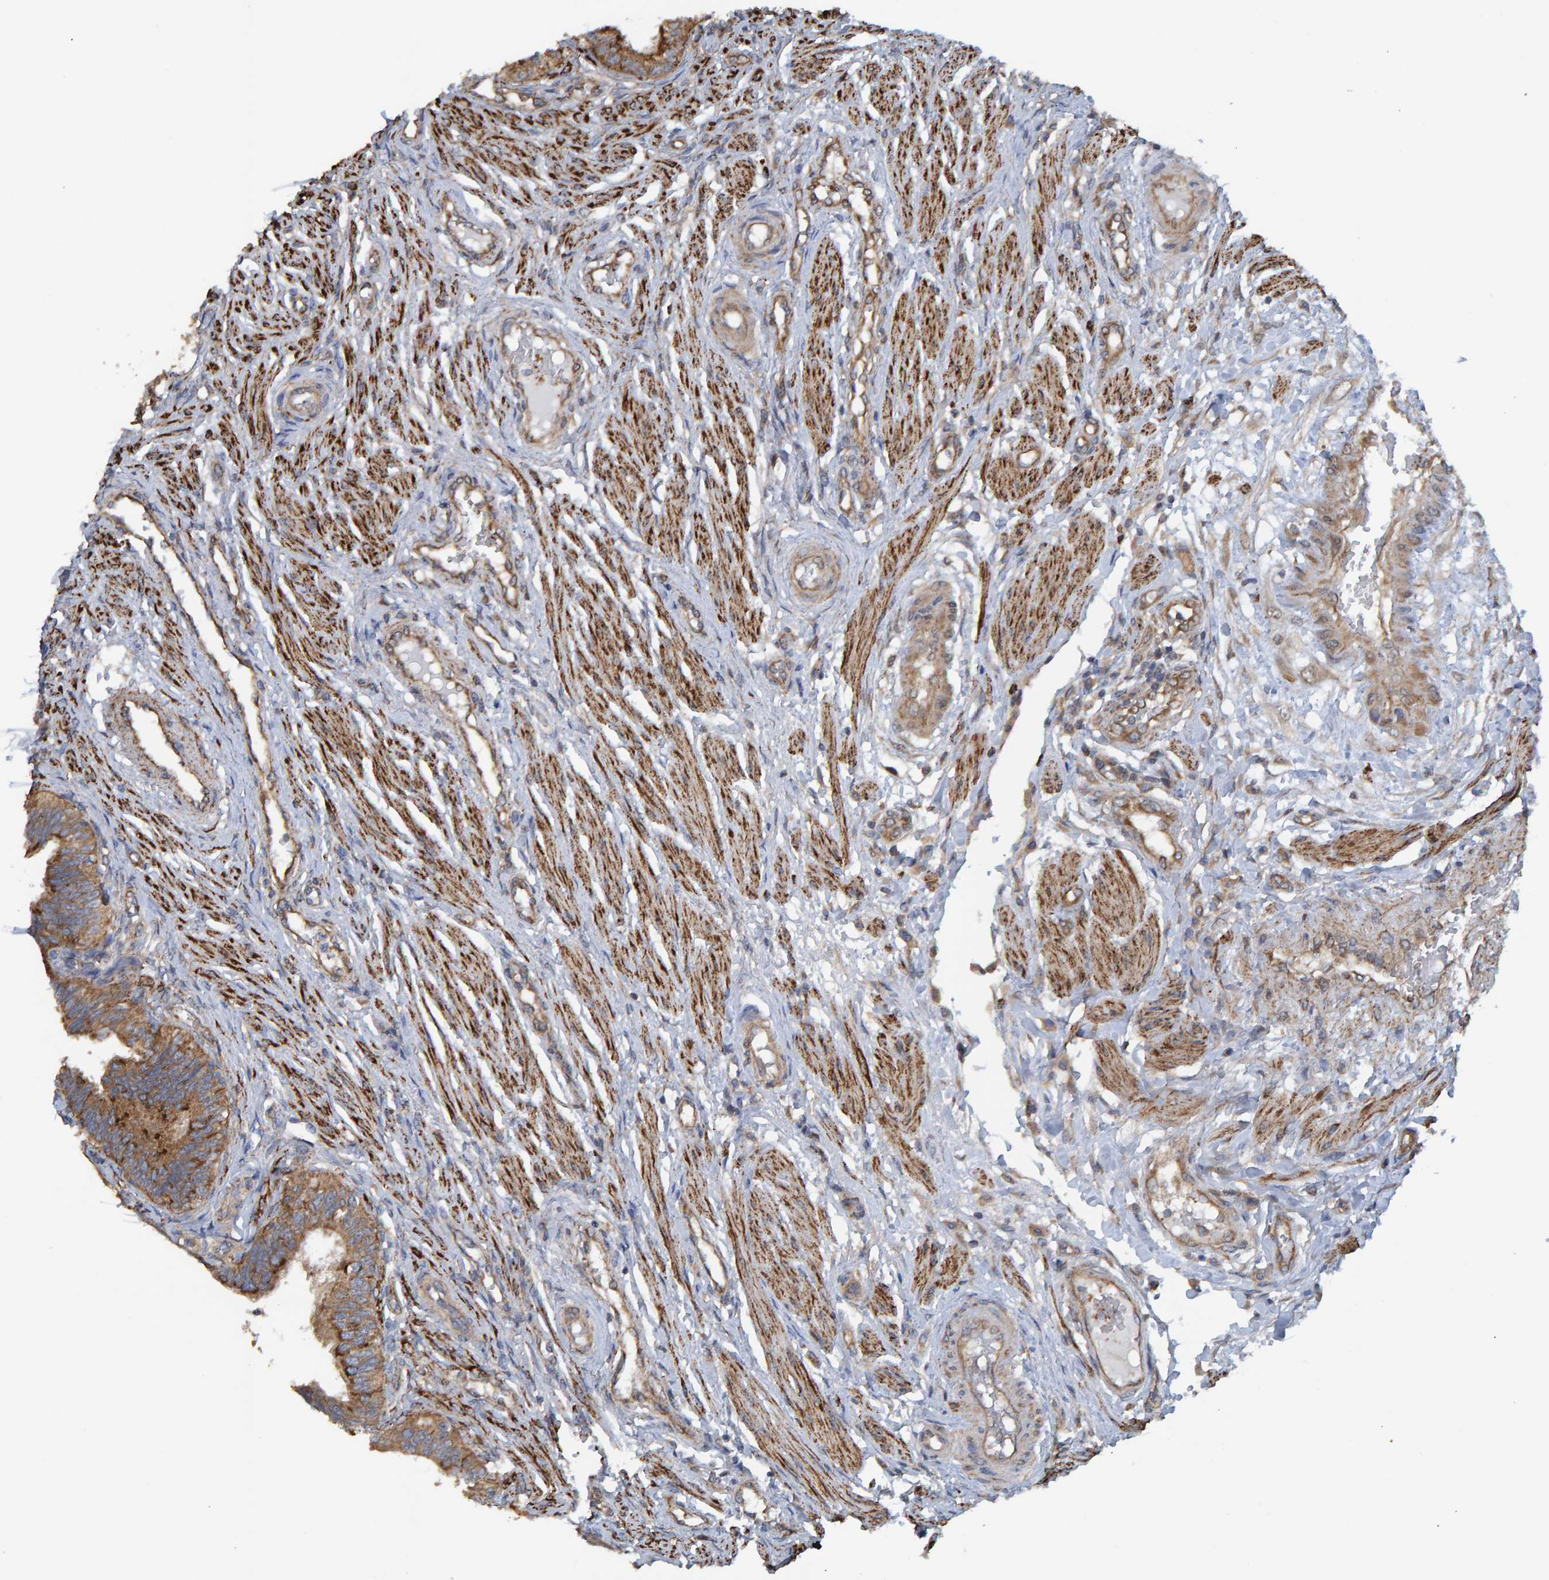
{"staining": {"intensity": "strong", "quantity": ">75%", "location": "cytoplasmic/membranous"}, "tissue": "fallopian tube", "cell_type": "Glandular cells", "image_type": "normal", "snomed": [{"axis": "morphology", "description": "Normal tissue, NOS"}, {"axis": "topography", "description": "Fallopian tube"}, {"axis": "topography", "description": "Placenta"}], "caption": "DAB immunohistochemical staining of unremarkable fallopian tube displays strong cytoplasmic/membranous protein positivity in about >75% of glandular cells.", "gene": "LRSAM1", "patient": {"sex": "female", "age": 34}}